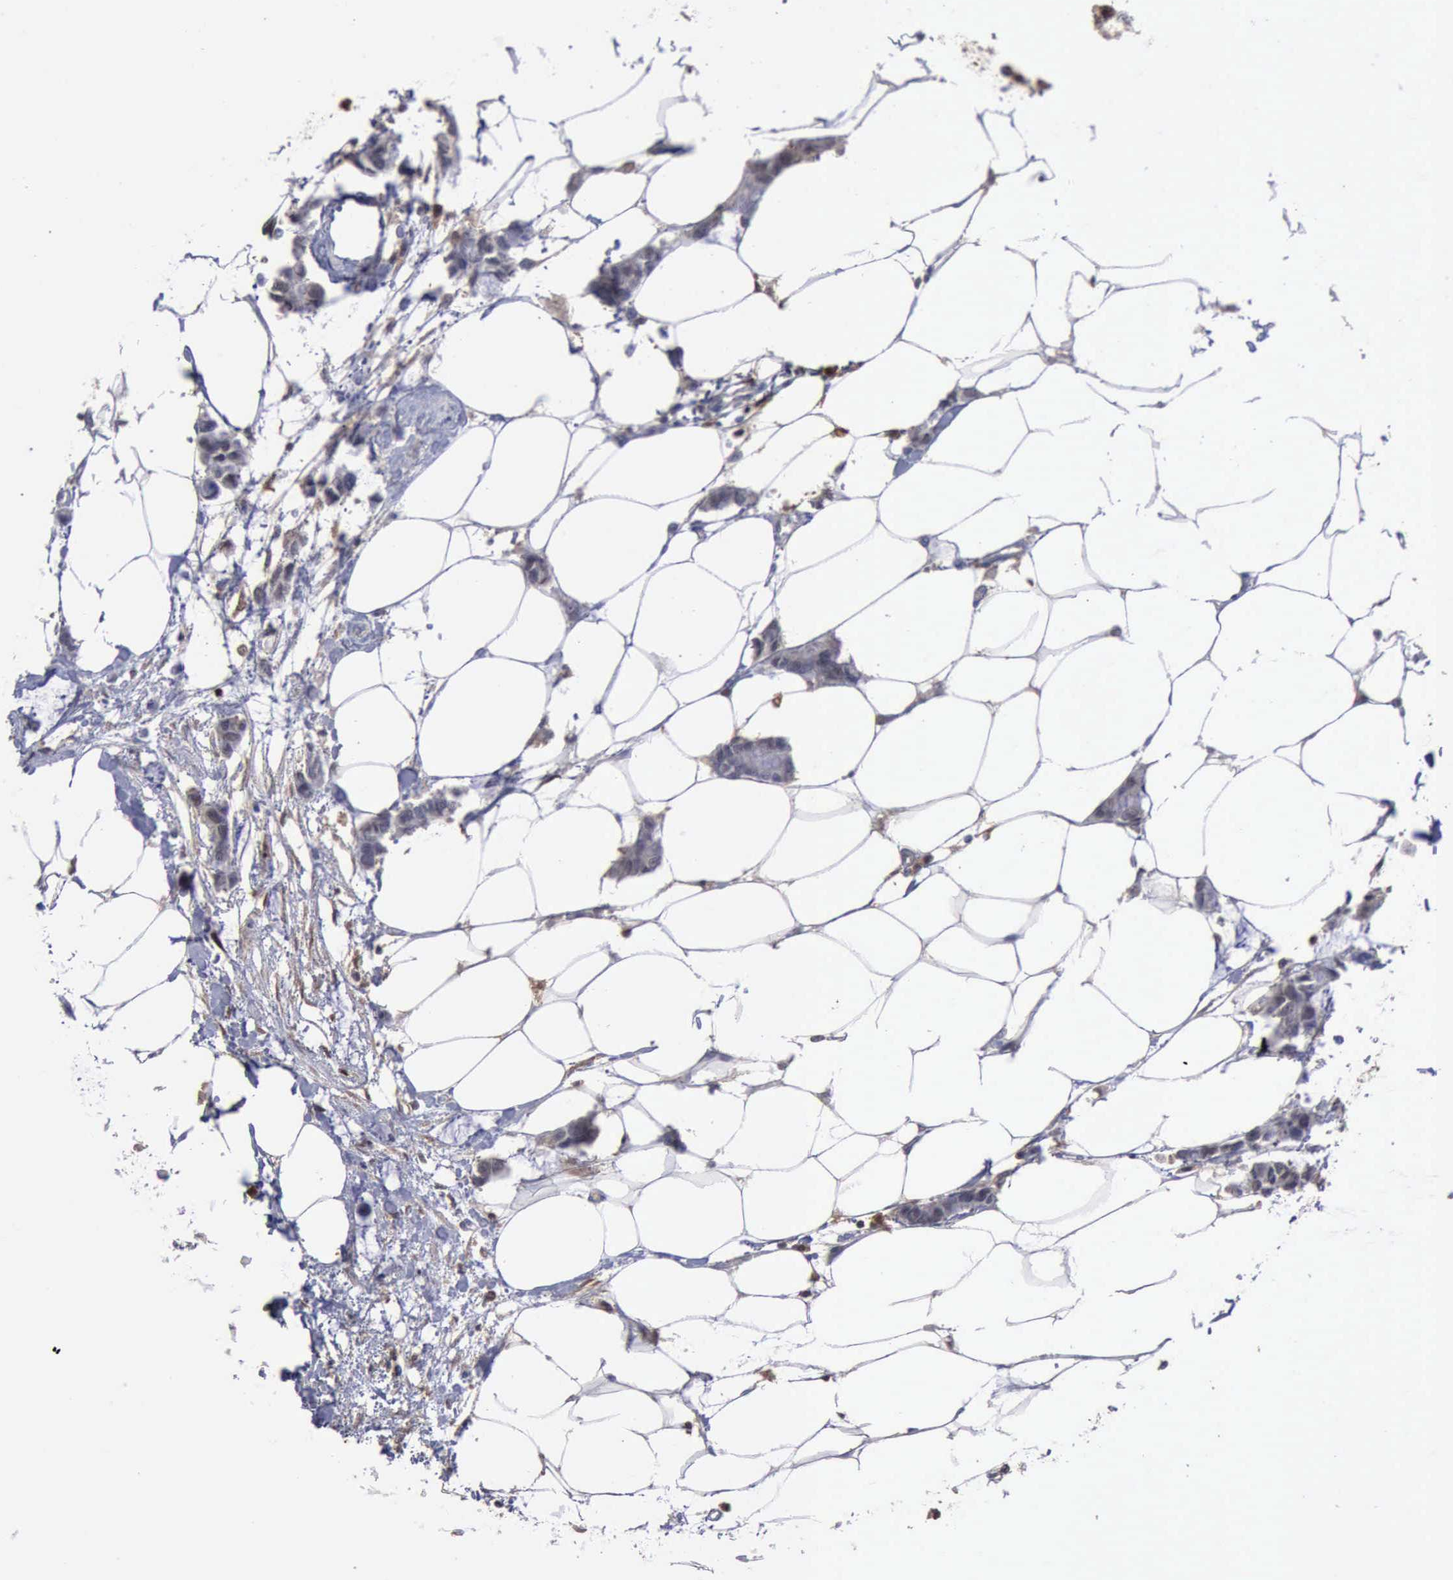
{"staining": {"intensity": "negative", "quantity": "none", "location": "none"}, "tissue": "colorectal cancer", "cell_type": "Tumor cells", "image_type": "cancer", "snomed": [{"axis": "morphology", "description": "Normal tissue, NOS"}, {"axis": "morphology", "description": "Adenocarcinoma, NOS"}, {"axis": "topography", "description": "Colon"}, {"axis": "topography", "description": "Peripheral nerve tissue"}], "caption": "An immunohistochemistry micrograph of colorectal adenocarcinoma is shown. There is no staining in tumor cells of colorectal adenocarcinoma. (DAB (3,3'-diaminobenzidine) immunohistochemistry (IHC) with hematoxylin counter stain).", "gene": "STAT1", "patient": {"sex": "male", "age": 14}}